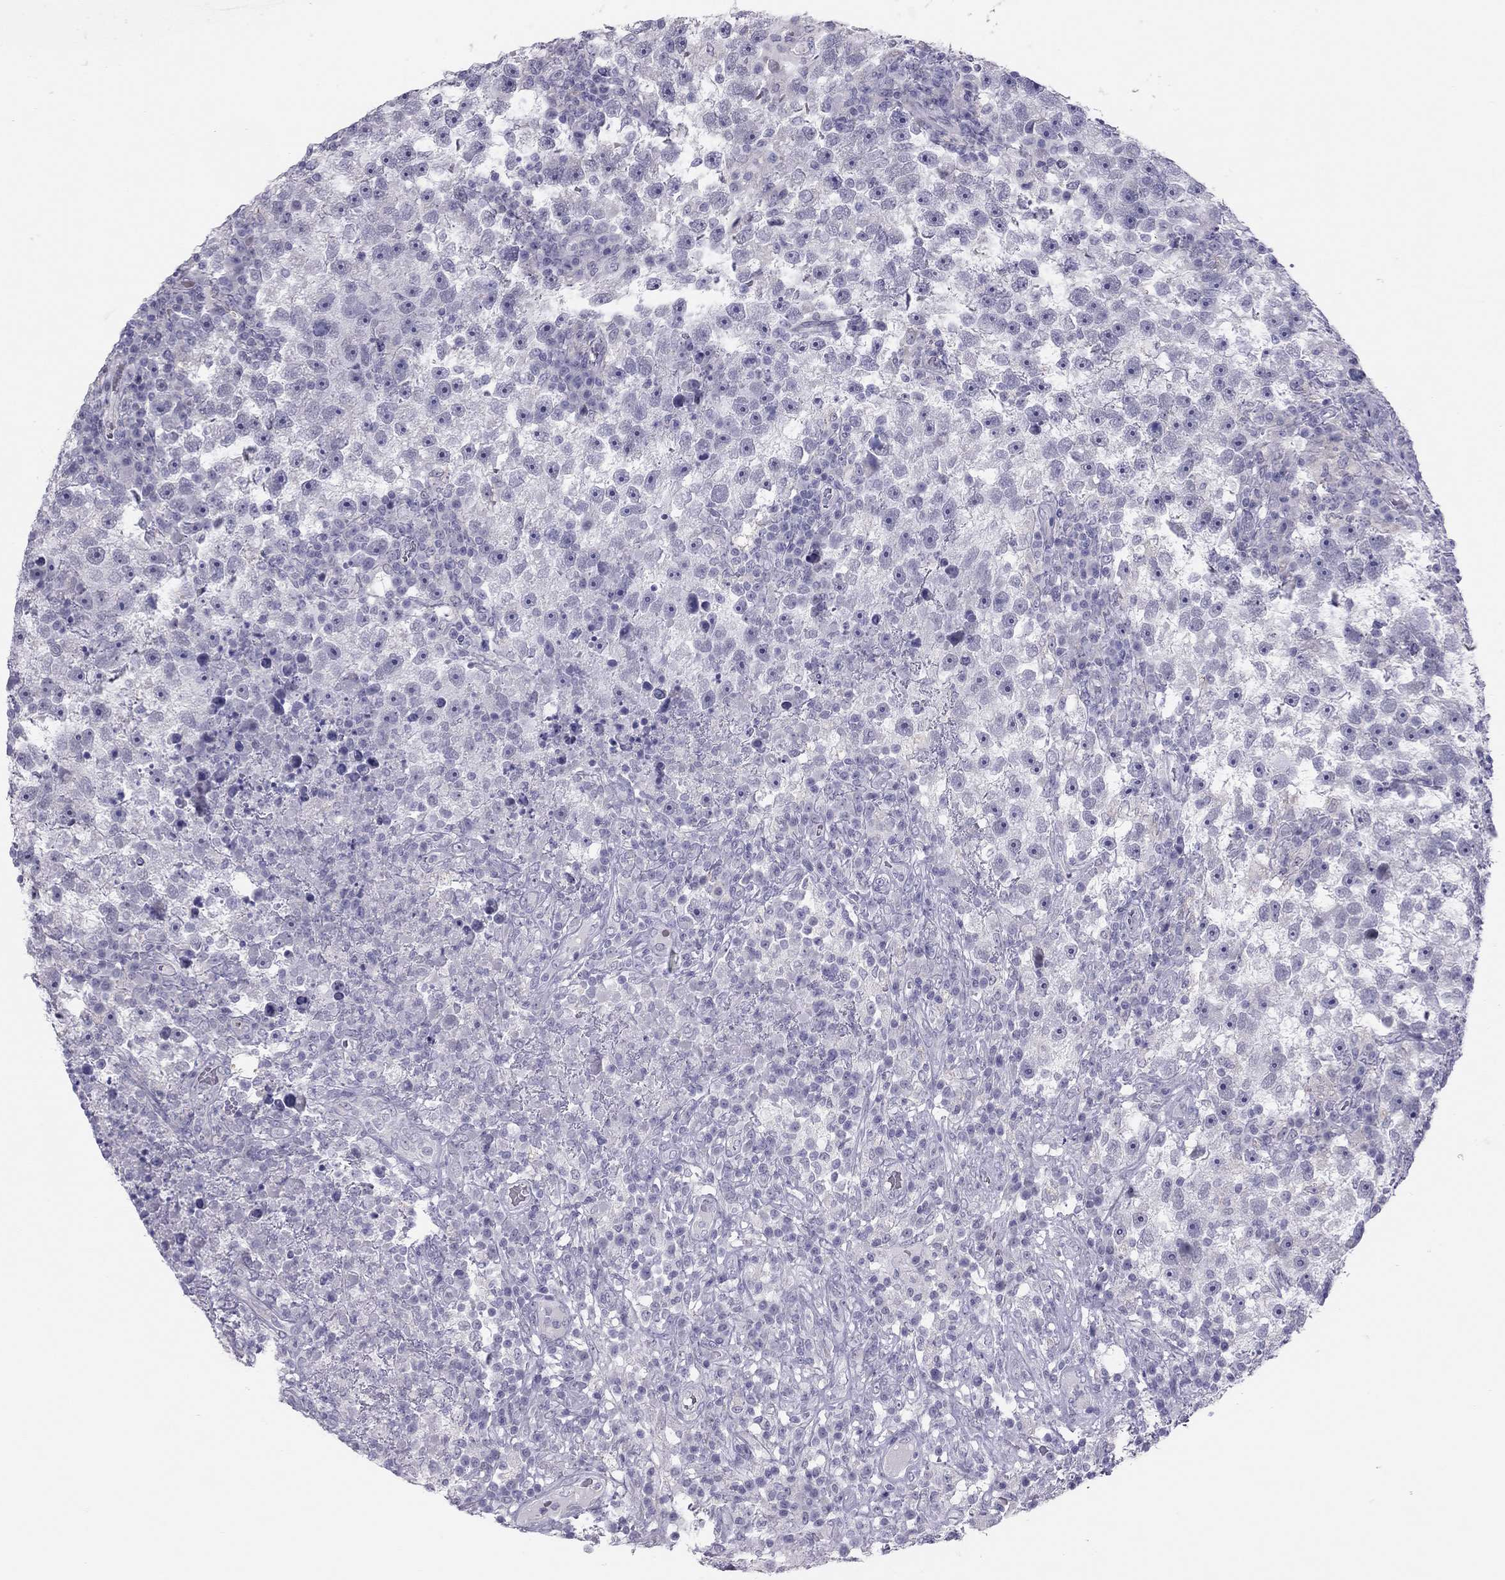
{"staining": {"intensity": "negative", "quantity": "none", "location": "none"}, "tissue": "testis cancer", "cell_type": "Tumor cells", "image_type": "cancer", "snomed": [{"axis": "morphology", "description": "Seminoma, NOS"}, {"axis": "topography", "description": "Testis"}], "caption": "Immunohistochemistry (IHC) photomicrograph of testis cancer (seminoma) stained for a protein (brown), which displays no expression in tumor cells. Nuclei are stained in blue.", "gene": "SPATA12", "patient": {"sex": "male", "age": 47}}